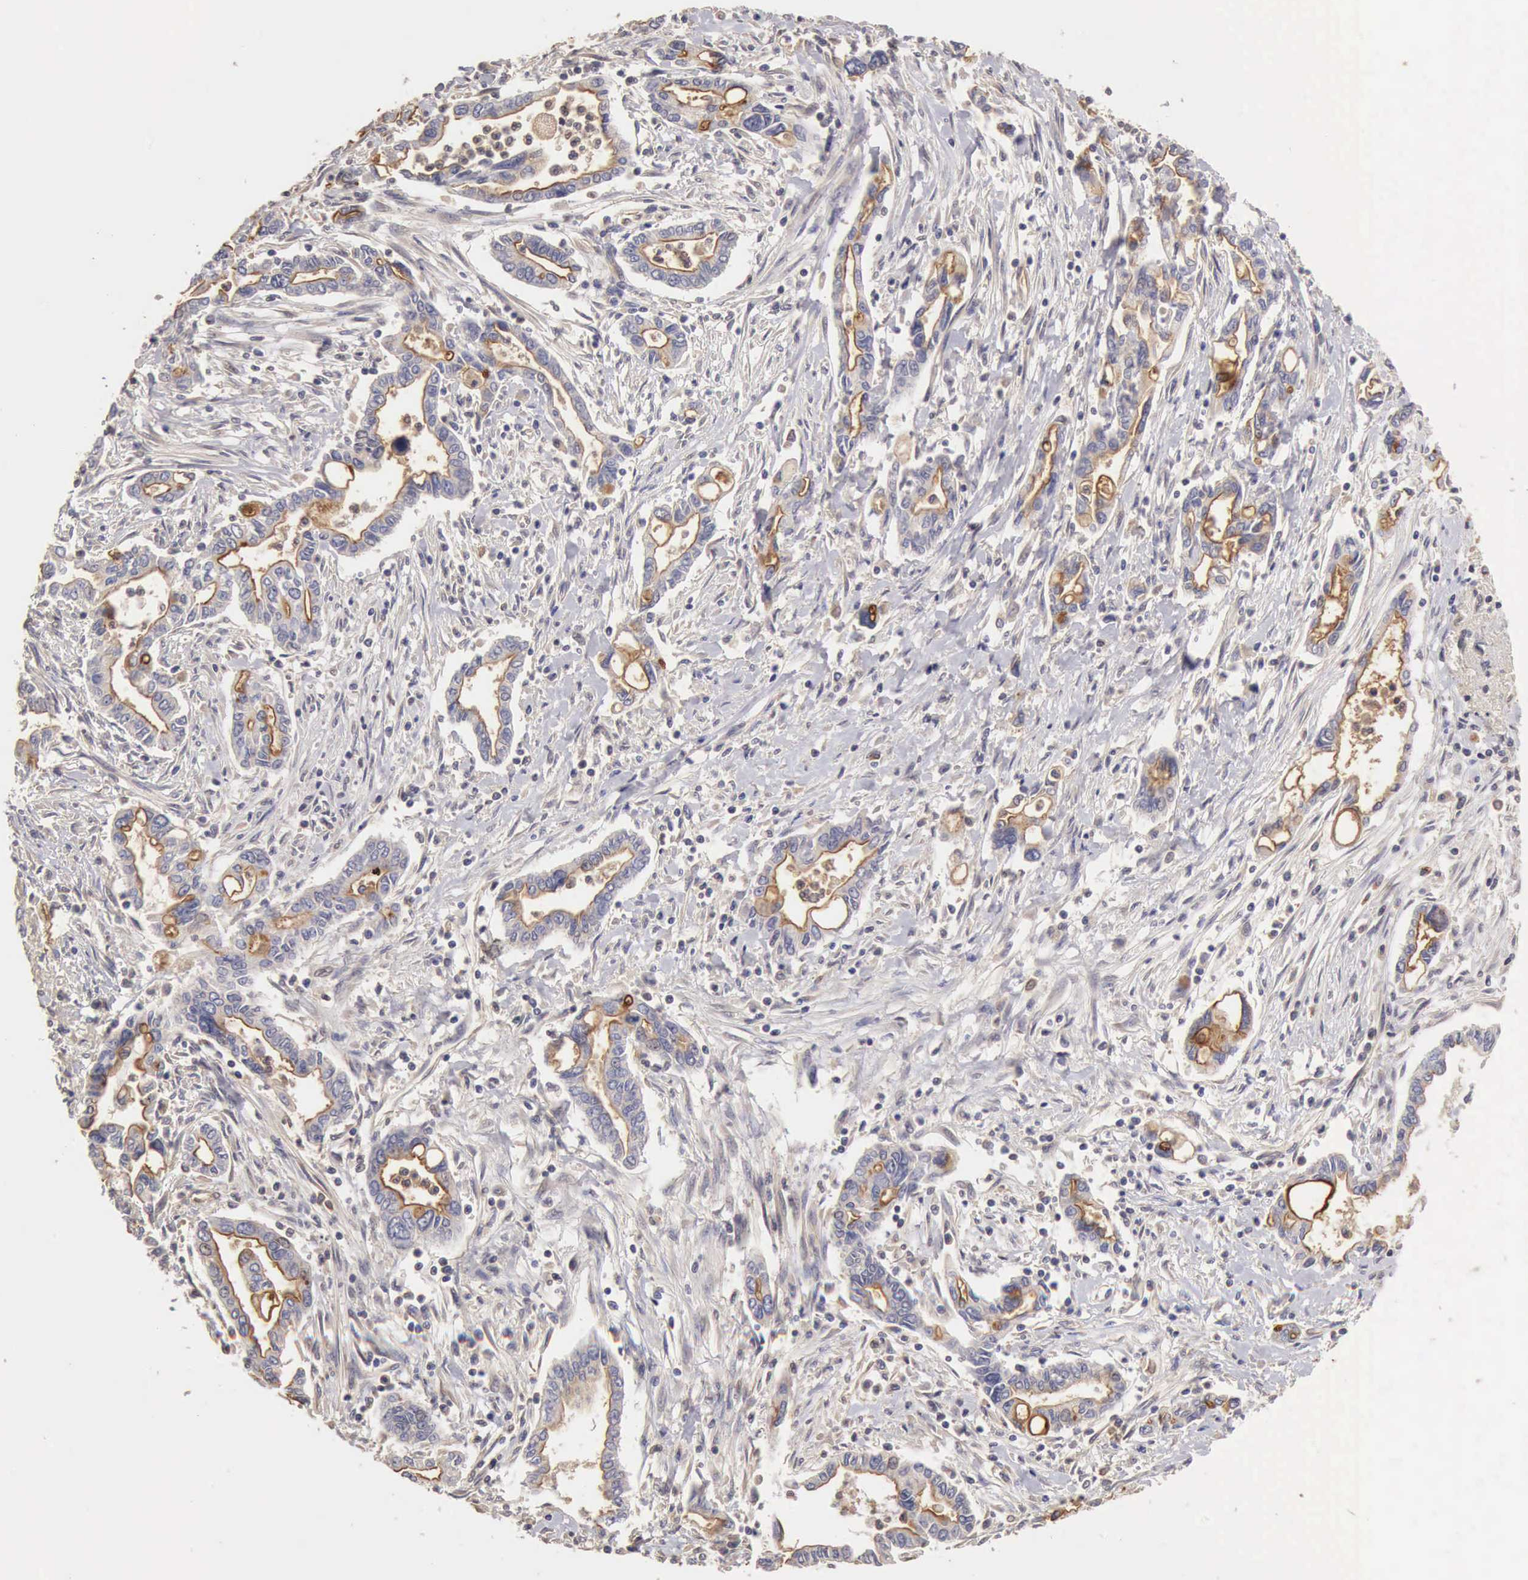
{"staining": {"intensity": "negative", "quantity": "none", "location": "none"}, "tissue": "pancreatic cancer", "cell_type": "Tumor cells", "image_type": "cancer", "snomed": [{"axis": "morphology", "description": "Adenocarcinoma, NOS"}, {"axis": "topography", "description": "Pancreas"}], "caption": "Immunohistochemistry (IHC) of adenocarcinoma (pancreatic) reveals no expression in tumor cells.", "gene": "BMX", "patient": {"sex": "female", "age": 57}}